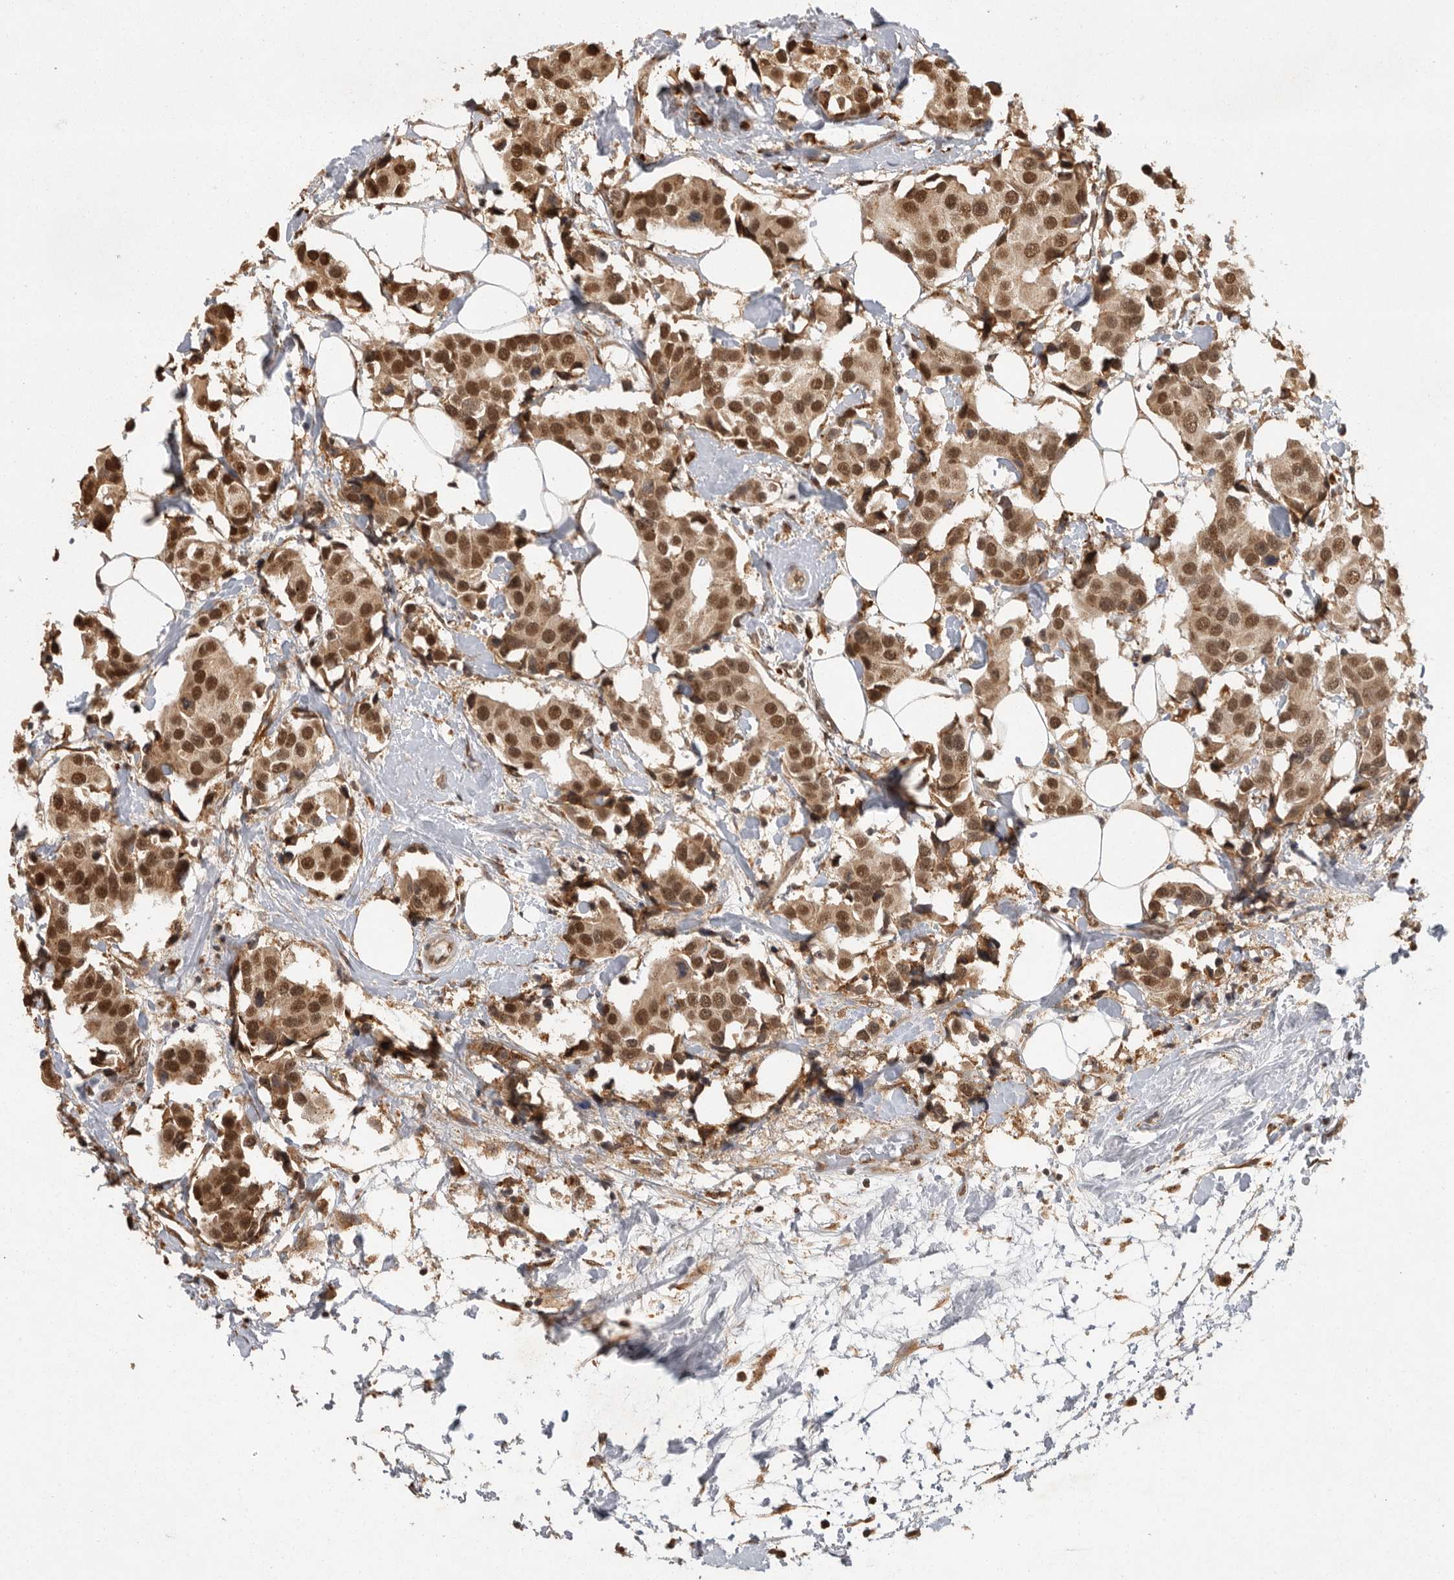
{"staining": {"intensity": "moderate", "quantity": ">75%", "location": "cytoplasmic/membranous,nuclear"}, "tissue": "breast cancer", "cell_type": "Tumor cells", "image_type": "cancer", "snomed": [{"axis": "morphology", "description": "Normal tissue, NOS"}, {"axis": "morphology", "description": "Duct carcinoma"}, {"axis": "topography", "description": "Breast"}], "caption": "DAB (3,3'-diaminobenzidine) immunohistochemical staining of human breast infiltrating ductal carcinoma demonstrates moderate cytoplasmic/membranous and nuclear protein positivity in about >75% of tumor cells. The protein of interest is stained brown, and the nuclei are stained in blue (DAB (3,3'-diaminobenzidine) IHC with brightfield microscopy, high magnification).", "gene": "ZNF83", "patient": {"sex": "female", "age": 39}}